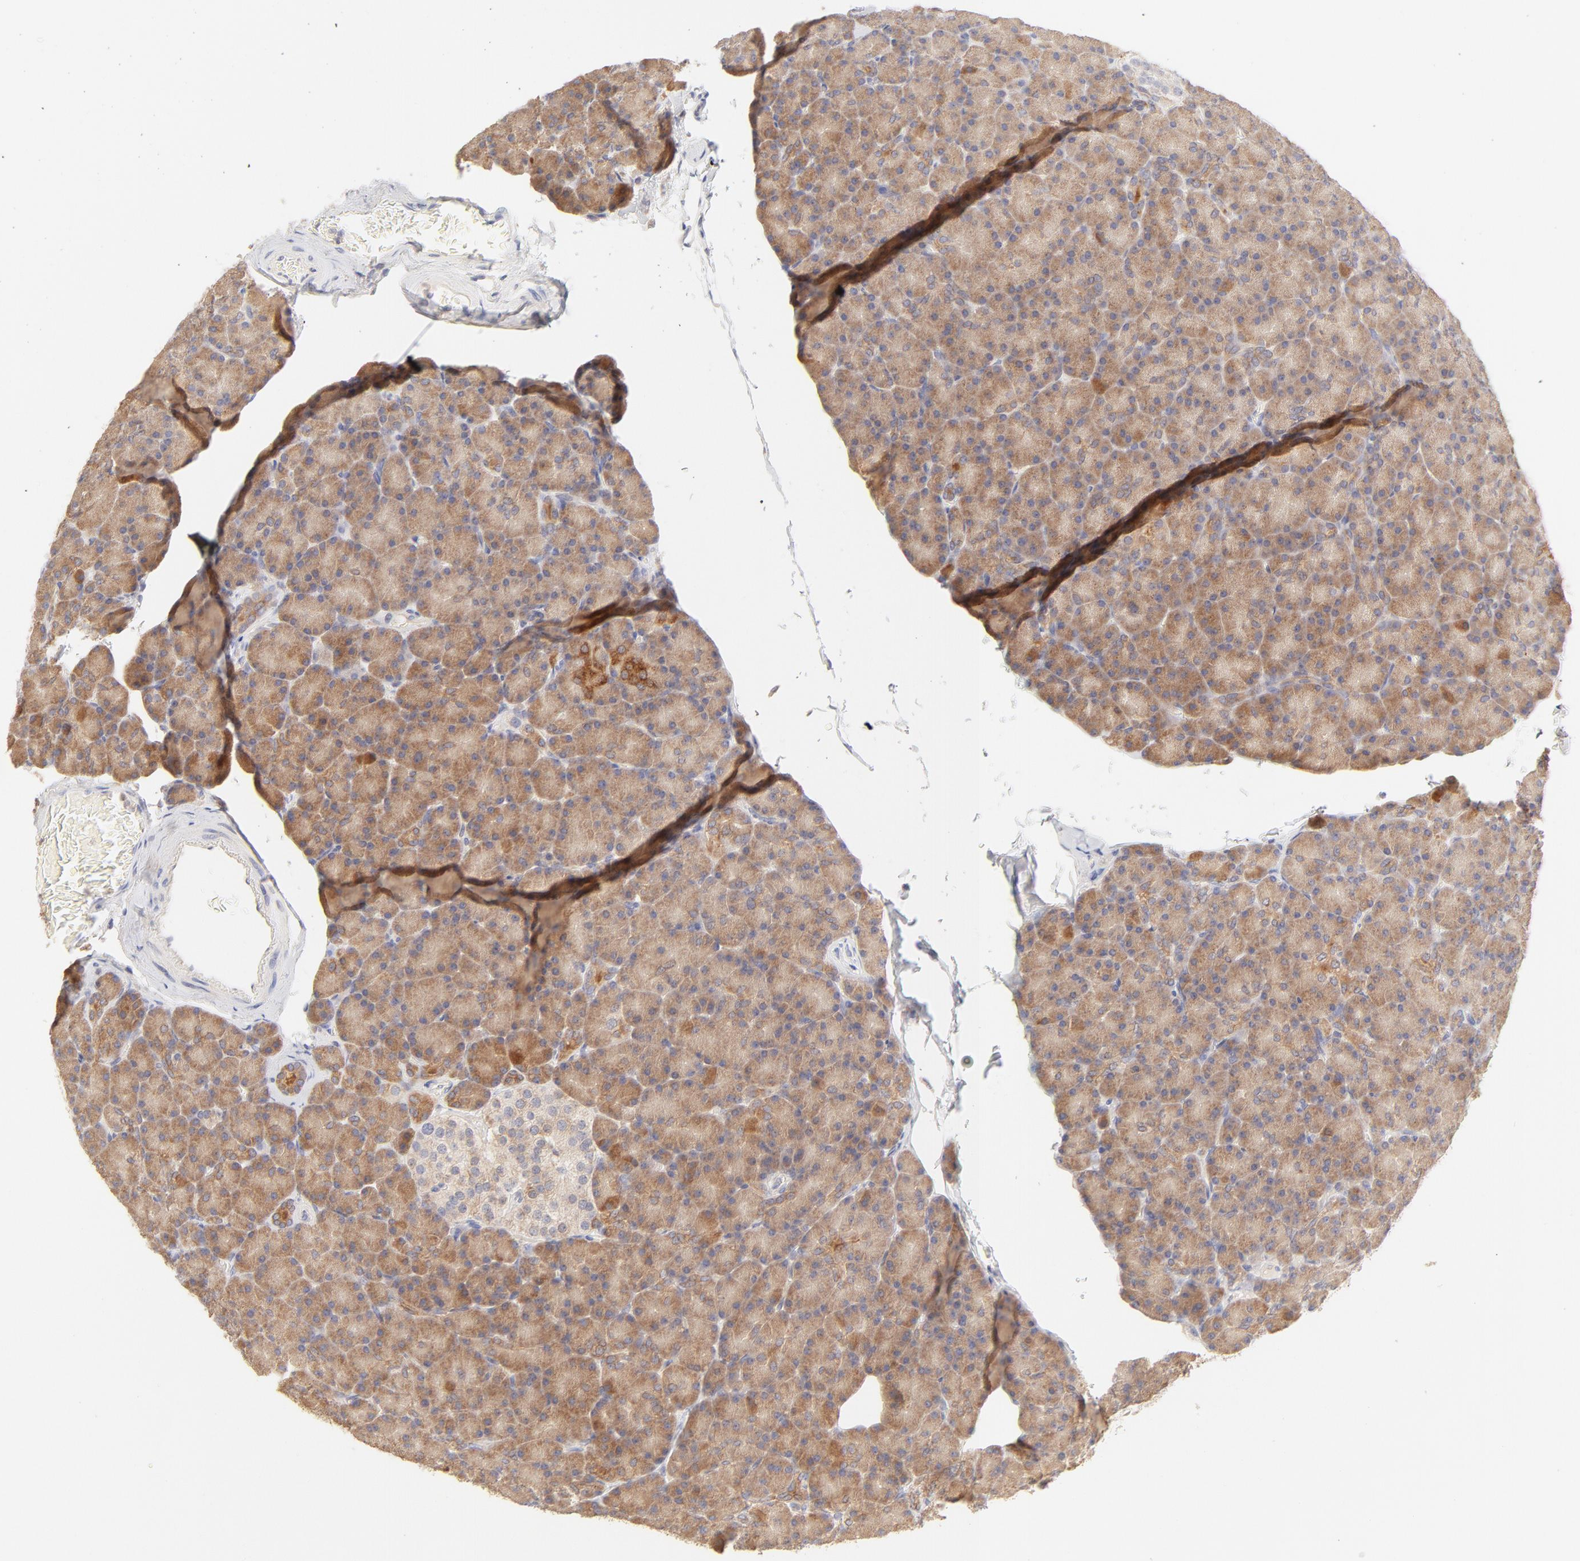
{"staining": {"intensity": "moderate", "quantity": ">75%", "location": "cytoplasmic/membranous"}, "tissue": "pancreas", "cell_type": "Exocrine glandular cells", "image_type": "normal", "snomed": [{"axis": "morphology", "description": "Normal tissue, NOS"}, {"axis": "topography", "description": "Pancreas"}], "caption": "Pancreas stained for a protein (brown) demonstrates moderate cytoplasmic/membranous positive positivity in approximately >75% of exocrine glandular cells.", "gene": "RPS6KA1", "patient": {"sex": "female", "age": 43}}